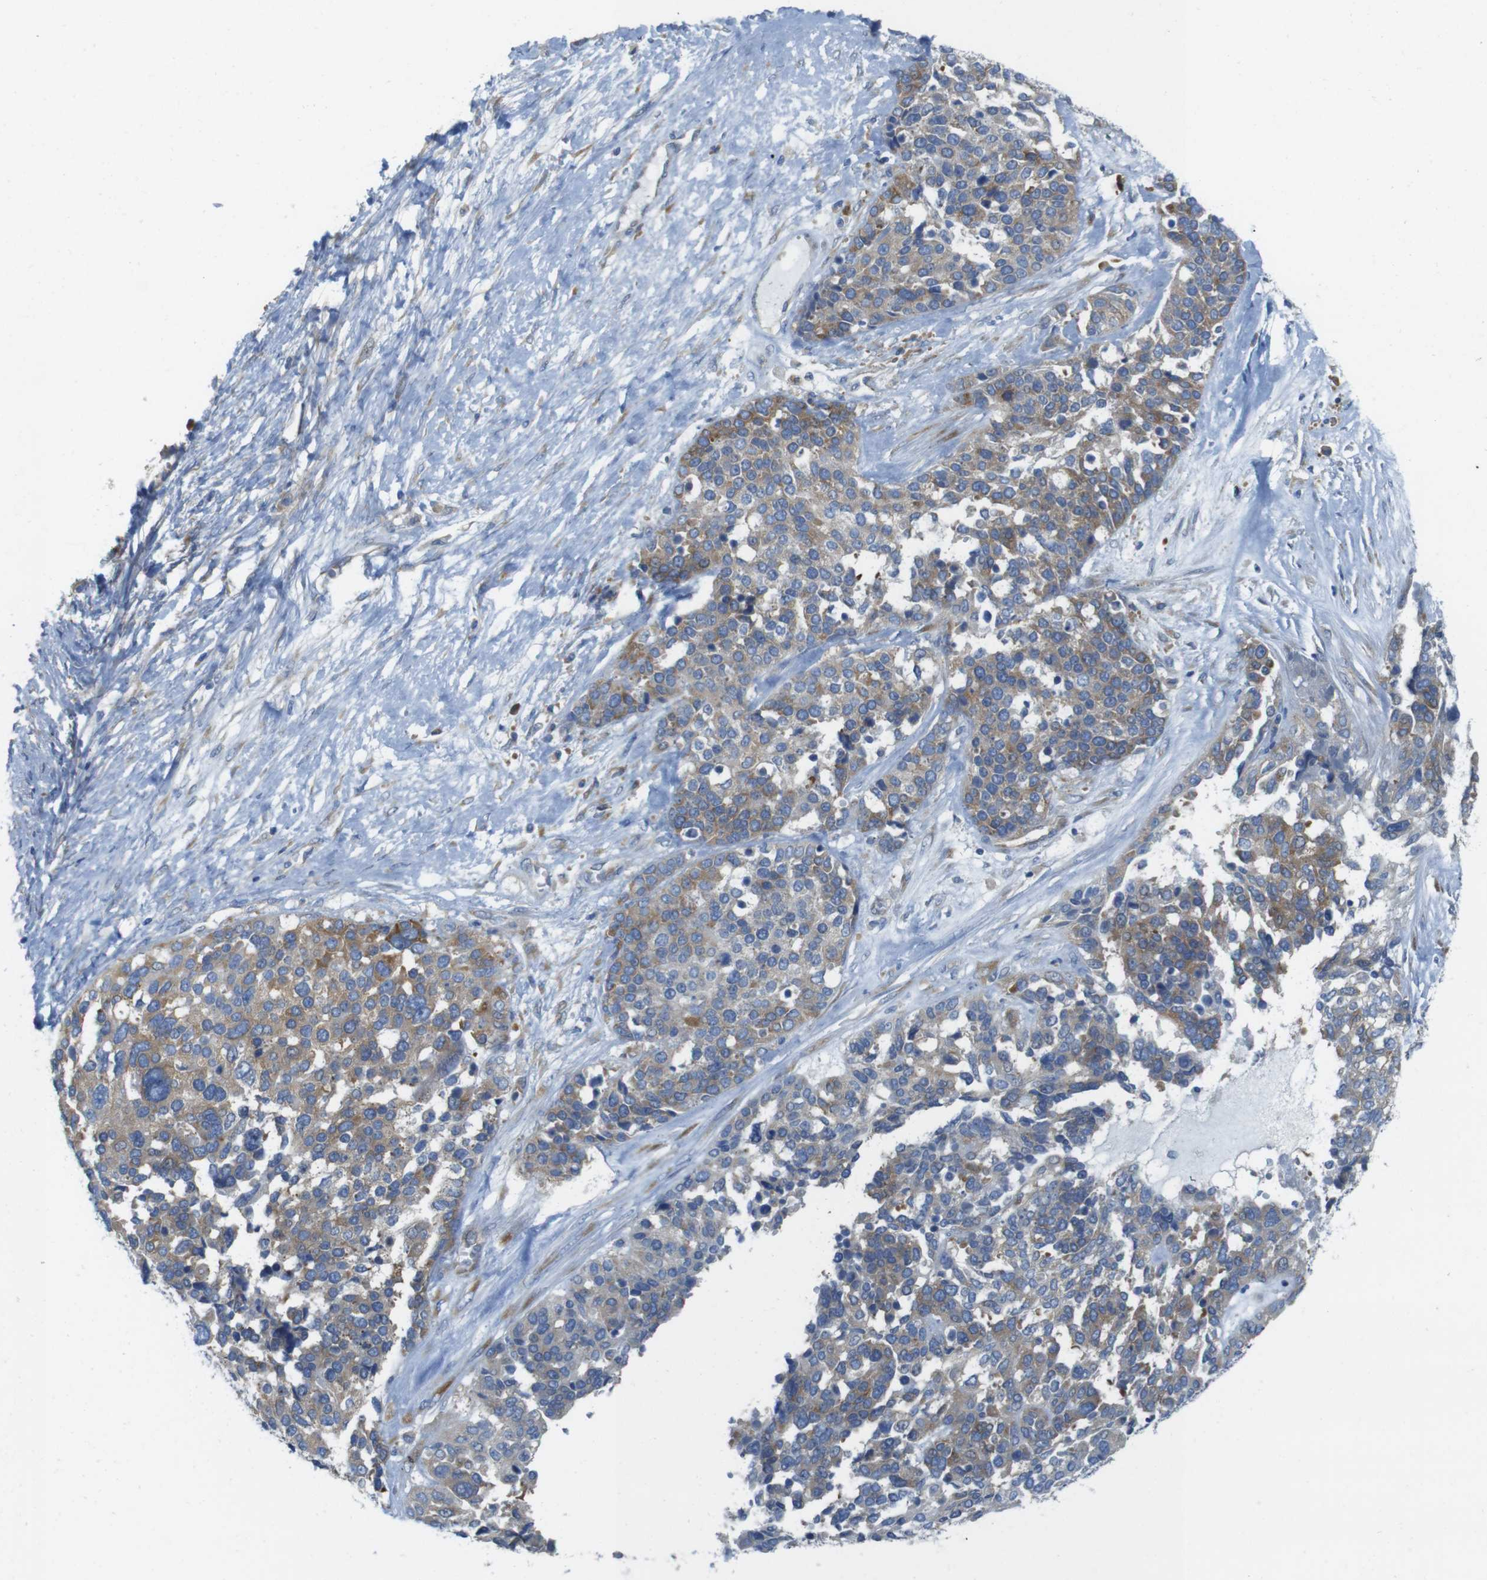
{"staining": {"intensity": "moderate", "quantity": "25%-75%", "location": "cytoplasmic/membranous"}, "tissue": "ovarian cancer", "cell_type": "Tumor cells", "image_type": "cancer", "snomed": [{"axis": "morphology", "description": "Cystadenocarcinoma, serous, NOS"}, {"axis": "topography", "description": "Ovary"}], "caption": "Ovarian cancer stained for a protein (brown) shows moderate cytoplasmic/membranous positive positivity in approximately 25%-75% of tumor cells.", "gene": "TMEM234", "patient": {"sex": "female", "age": 44}}